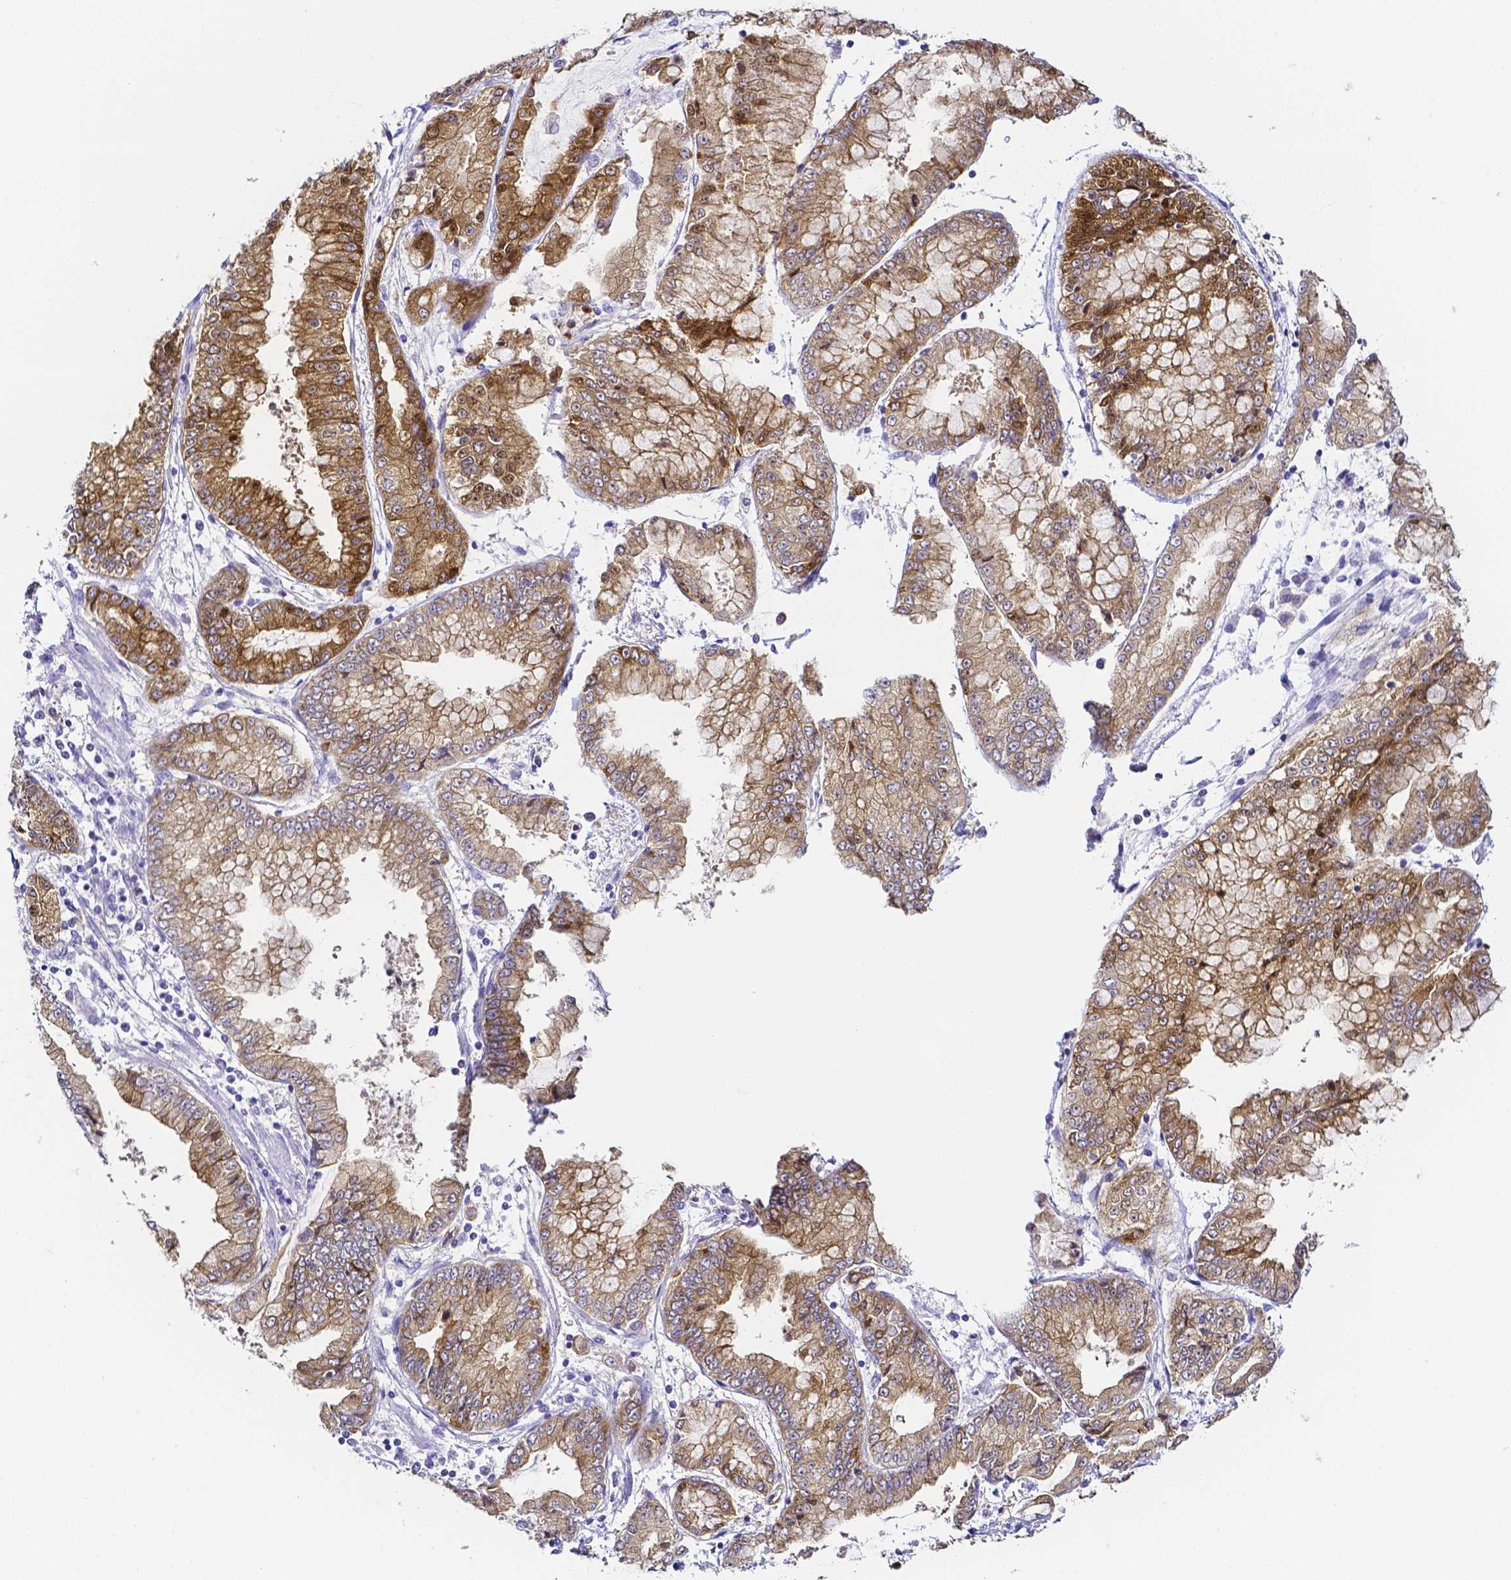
{"staining": {"intensity": "moderate", "quantity": ">75%", "location": "cytoplasmic/membranous"}, "tissue": "stomach cancer", "cell_type": "Tumor cells", "image_type": "cancer", "snomed": [{"axis": "morphology", "description": "Adenocarcinoma, NOS"}, {"axis": "topography", "description": "Stomach, upper"}], "caption": "The image exhibits immunohistochemical staining of stomach cancer (adenocarcinoma). There is moderate cytoplasmic/membranous staining is seen in about >75% of tumor cells. (DAB IHC, brown staining for protein, blue staining for nuclei).", "gene": "PKP3", "patient": {"sex": "female", "age": 74}}